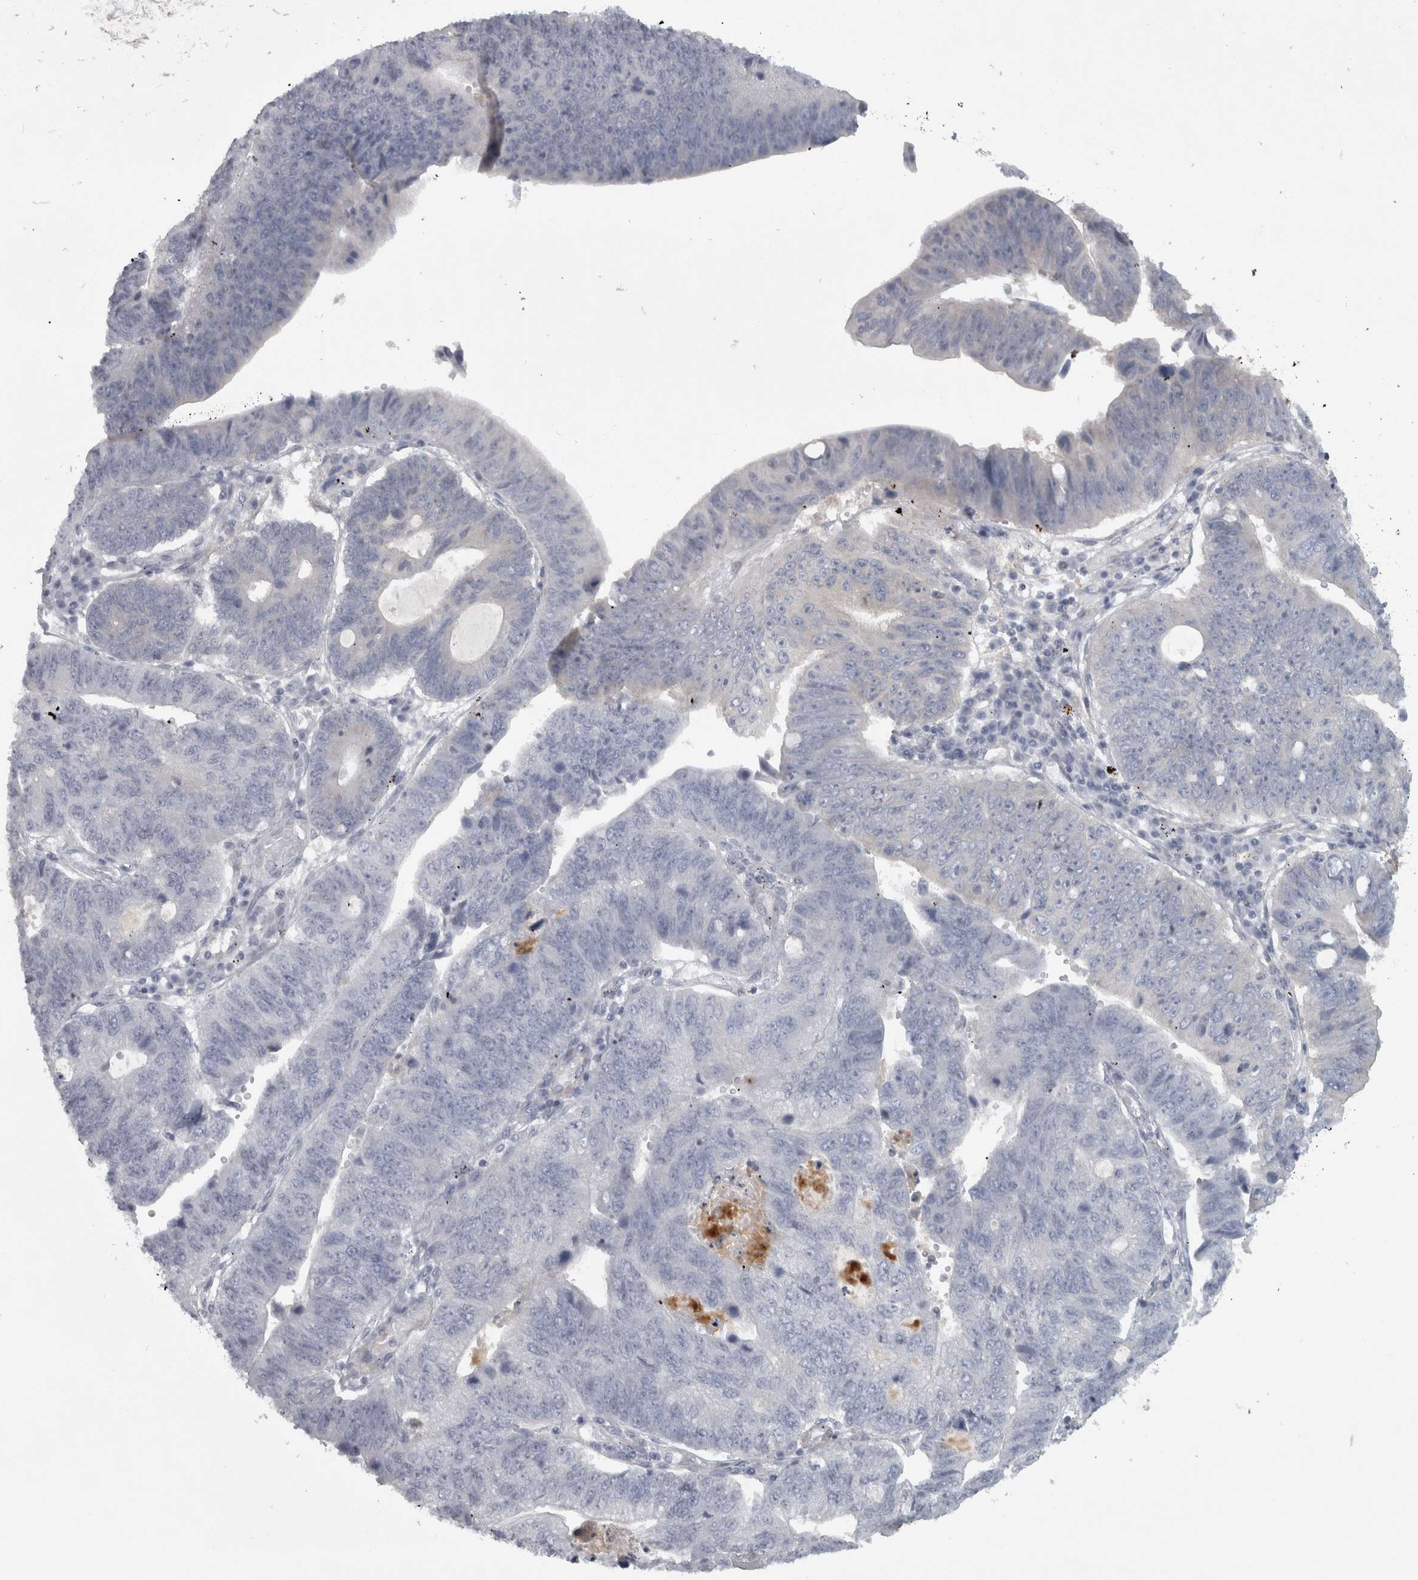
{"staining": {"intensity": "negative", "quantity": "none", "location": "none"}, "tissue": "stomach cancer", "cell_type": "Tumor cells", "image_type": "cancer", "snomed": [{"axis": "morphology", "description": "Adenocarcinoma, NOS"}, {"axis": "topography", "description": "Stomach"}], "caption": "This is a micrograph of immunohistochemistry (IHC) staining of stomach adenocarcinoma, which shows no staining in tumor cells.", "gene": "PPP1R12B", "patient": {"sex": "male", "age": 59}}